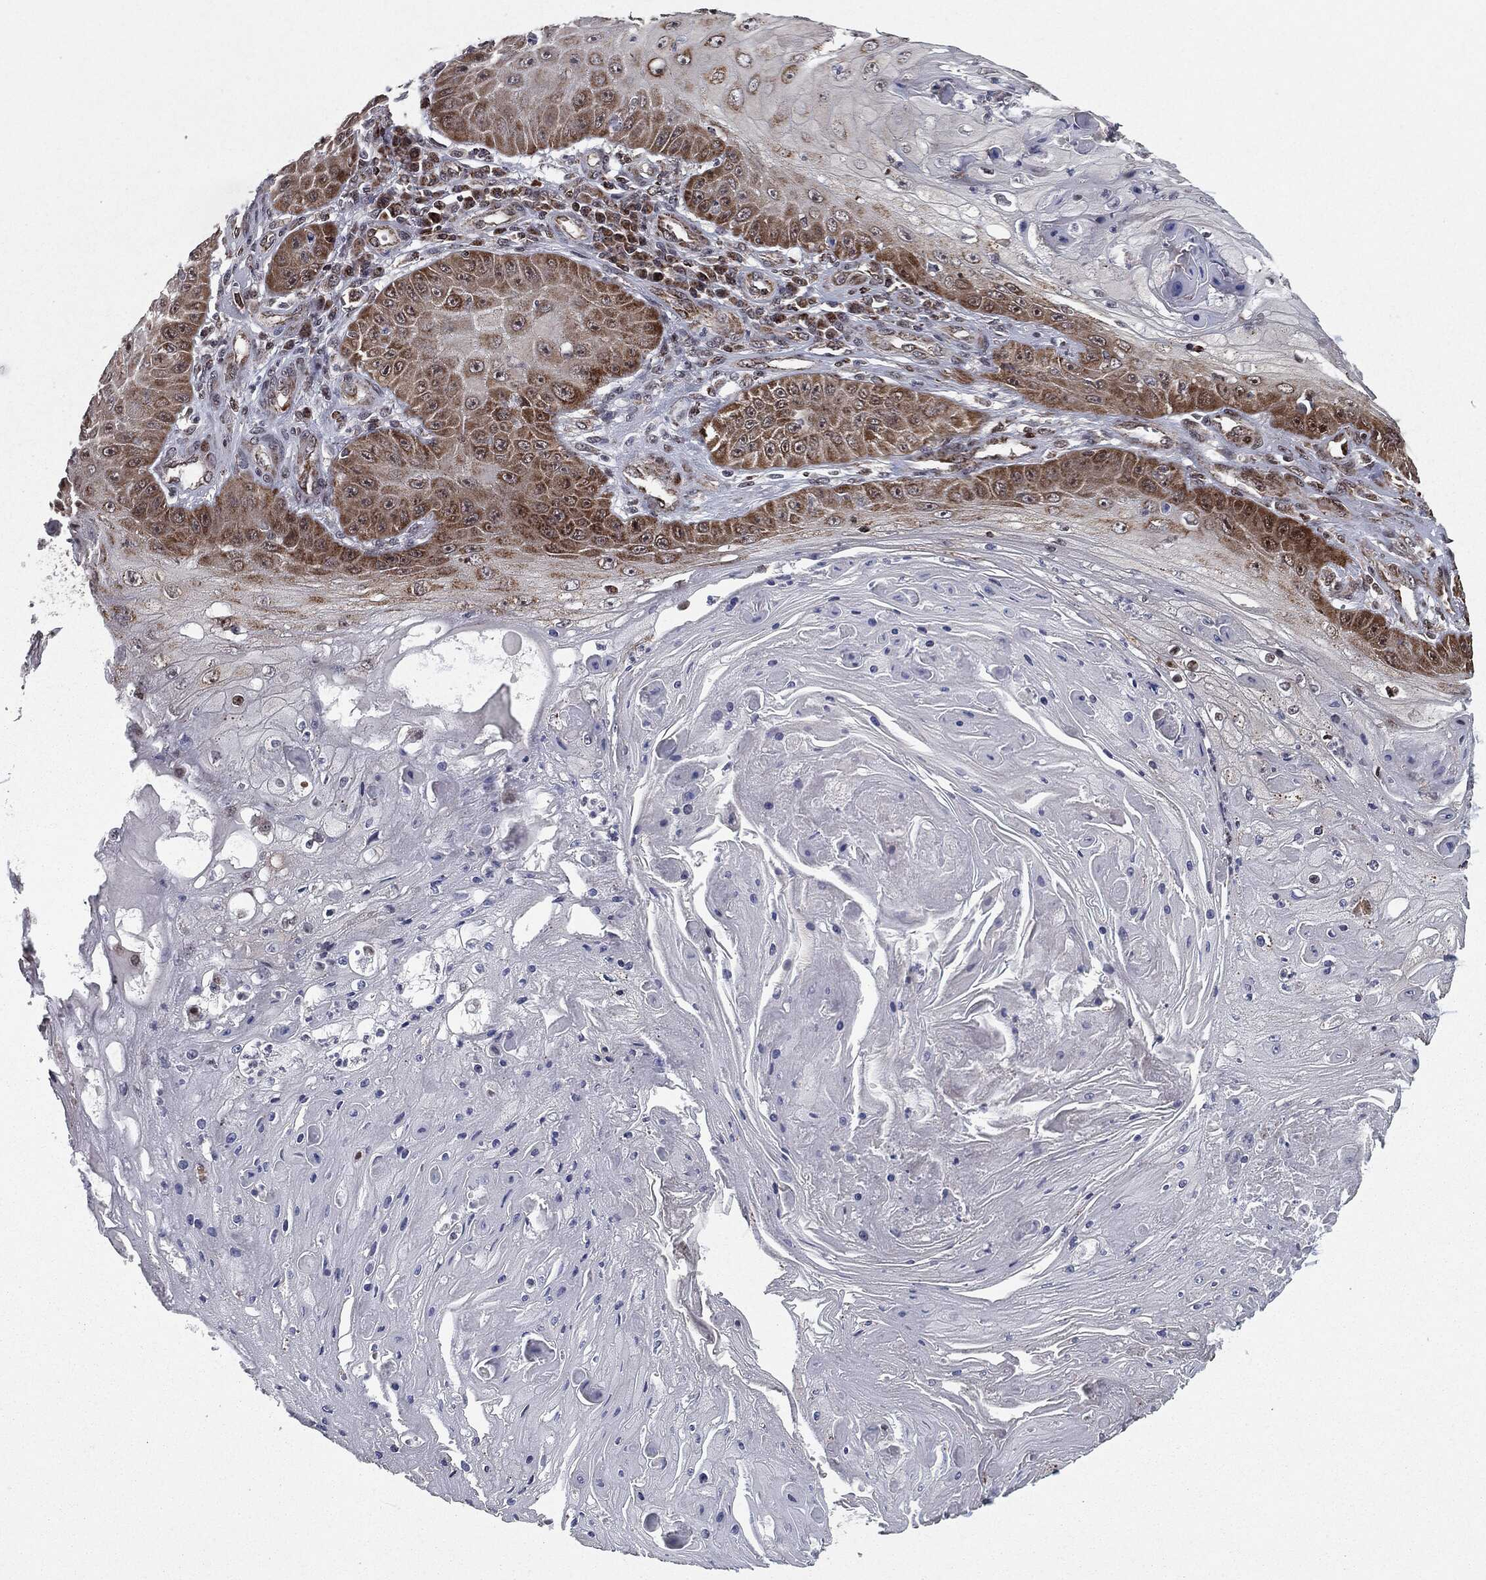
{"staining": {"intensity": "strong", "quantity": "<25%", "location": "cytoplasmic/membranous"}, "tissue": "skin cancer", "cell_type": "Tumor cells", "image_type": "cancer", "snomed": [{"axis": "morphology", "description": "Squamous cell carcinoma, NOS"}, {"axis": "topography", "description": "Skin"}], "caption": "Skin squamous cell carcinoma stained for a protein (brown) shows strong cytoplasmic/membranous positive expression in approximately <25% of tumor cells.", "gene": "CHCHD2", "patient": {"sex": "male", "age": 70}}